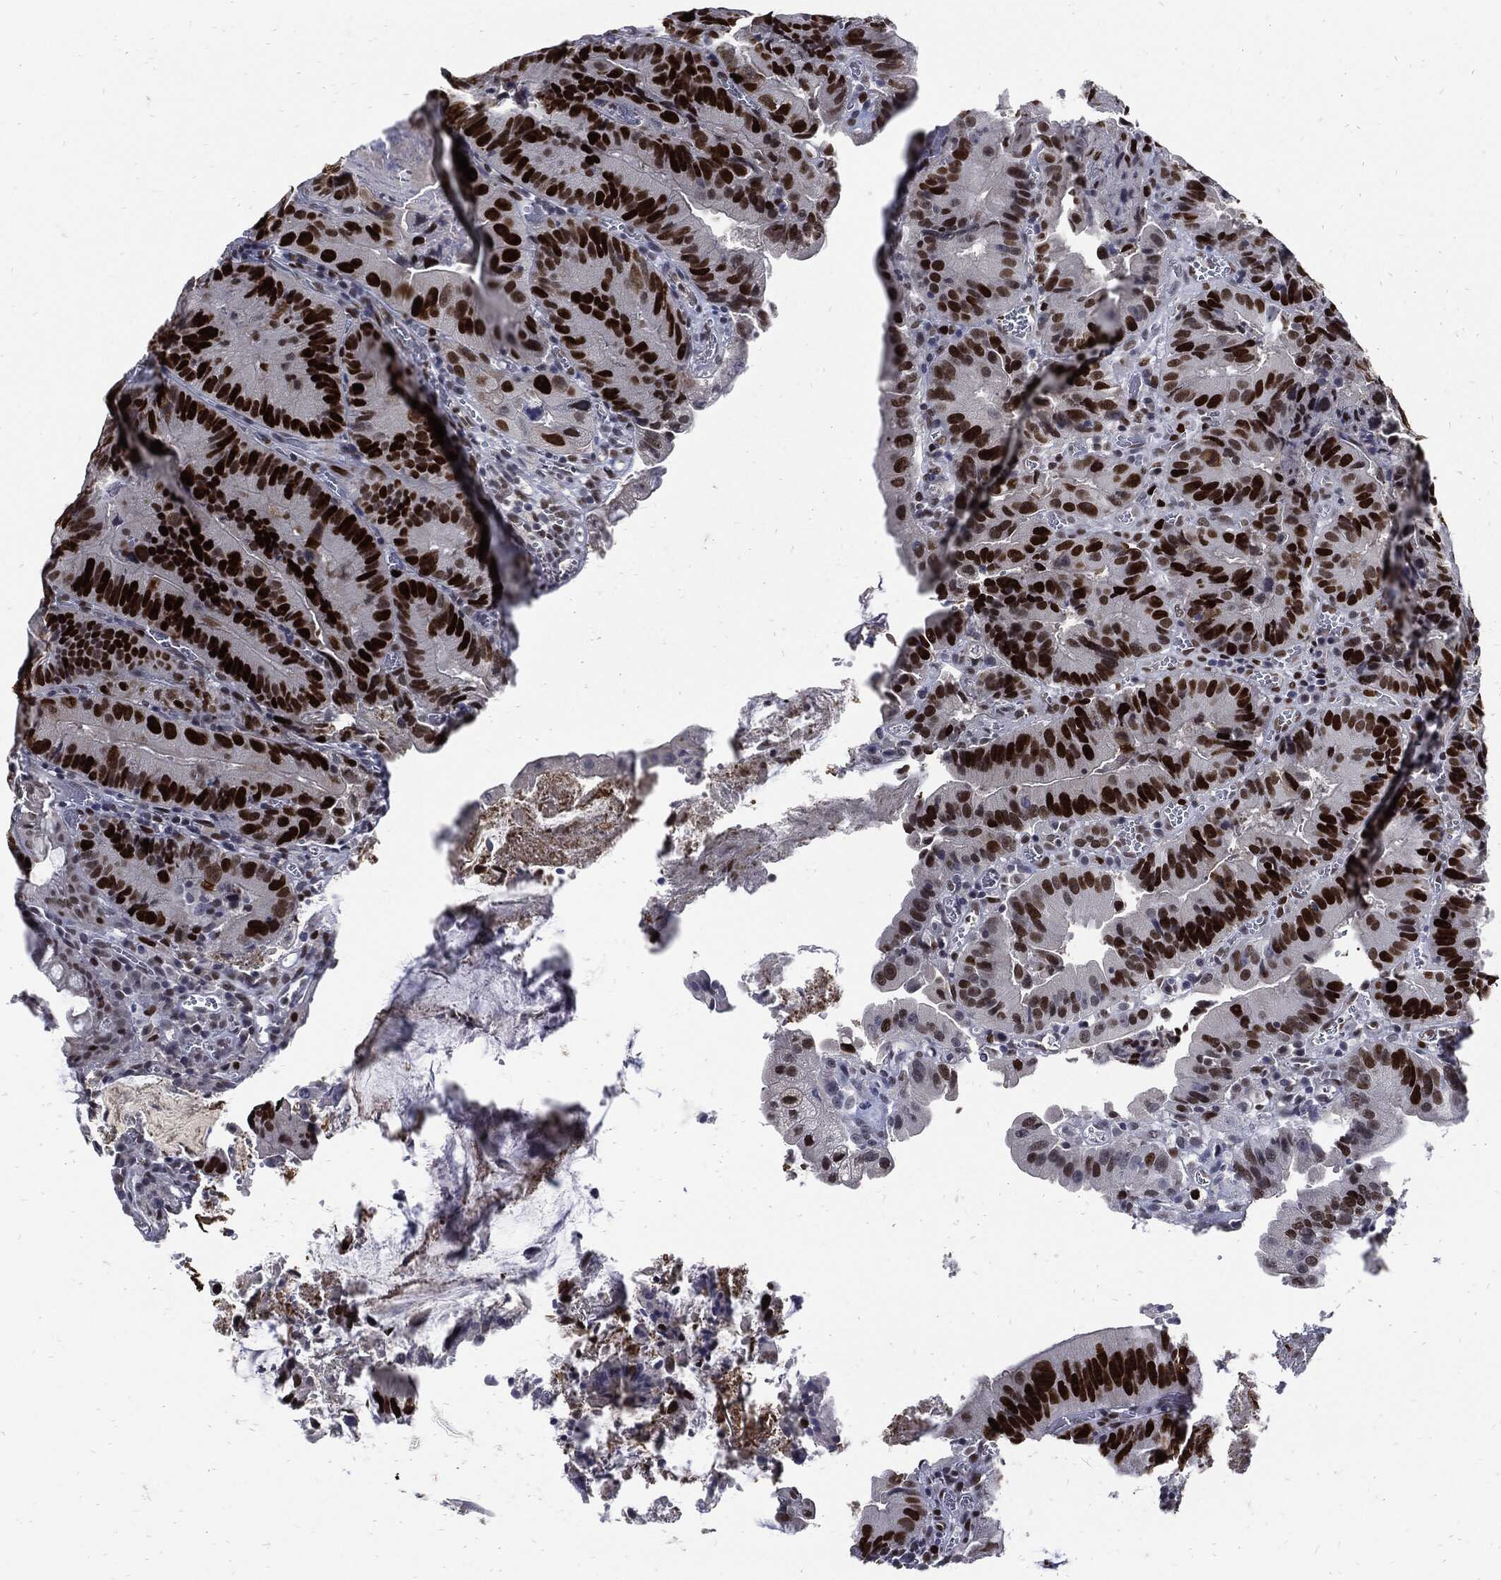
{"staining": {"intensity": "strong", "quantity": ">75%", "location": "nuclear"}, "tissue": "colorectal cancer", "cell_type": "Tumor cells", "image_type": "cancer", "snomed": [{"axis": "morphology", "description": "Adenocarcinoma, NOS"}, {"axis": "topography", "description": "Colon"}], "caption": "Immunohistochemistry photomicrograph of colorectal cancer (adenocarcinoma) stained for a protein (brown), which reveals high levels of strong nuclear positivity in about >75% of tumor cells.", "gene": "NBN", "patient": {"sex": "female", "age": 86}}